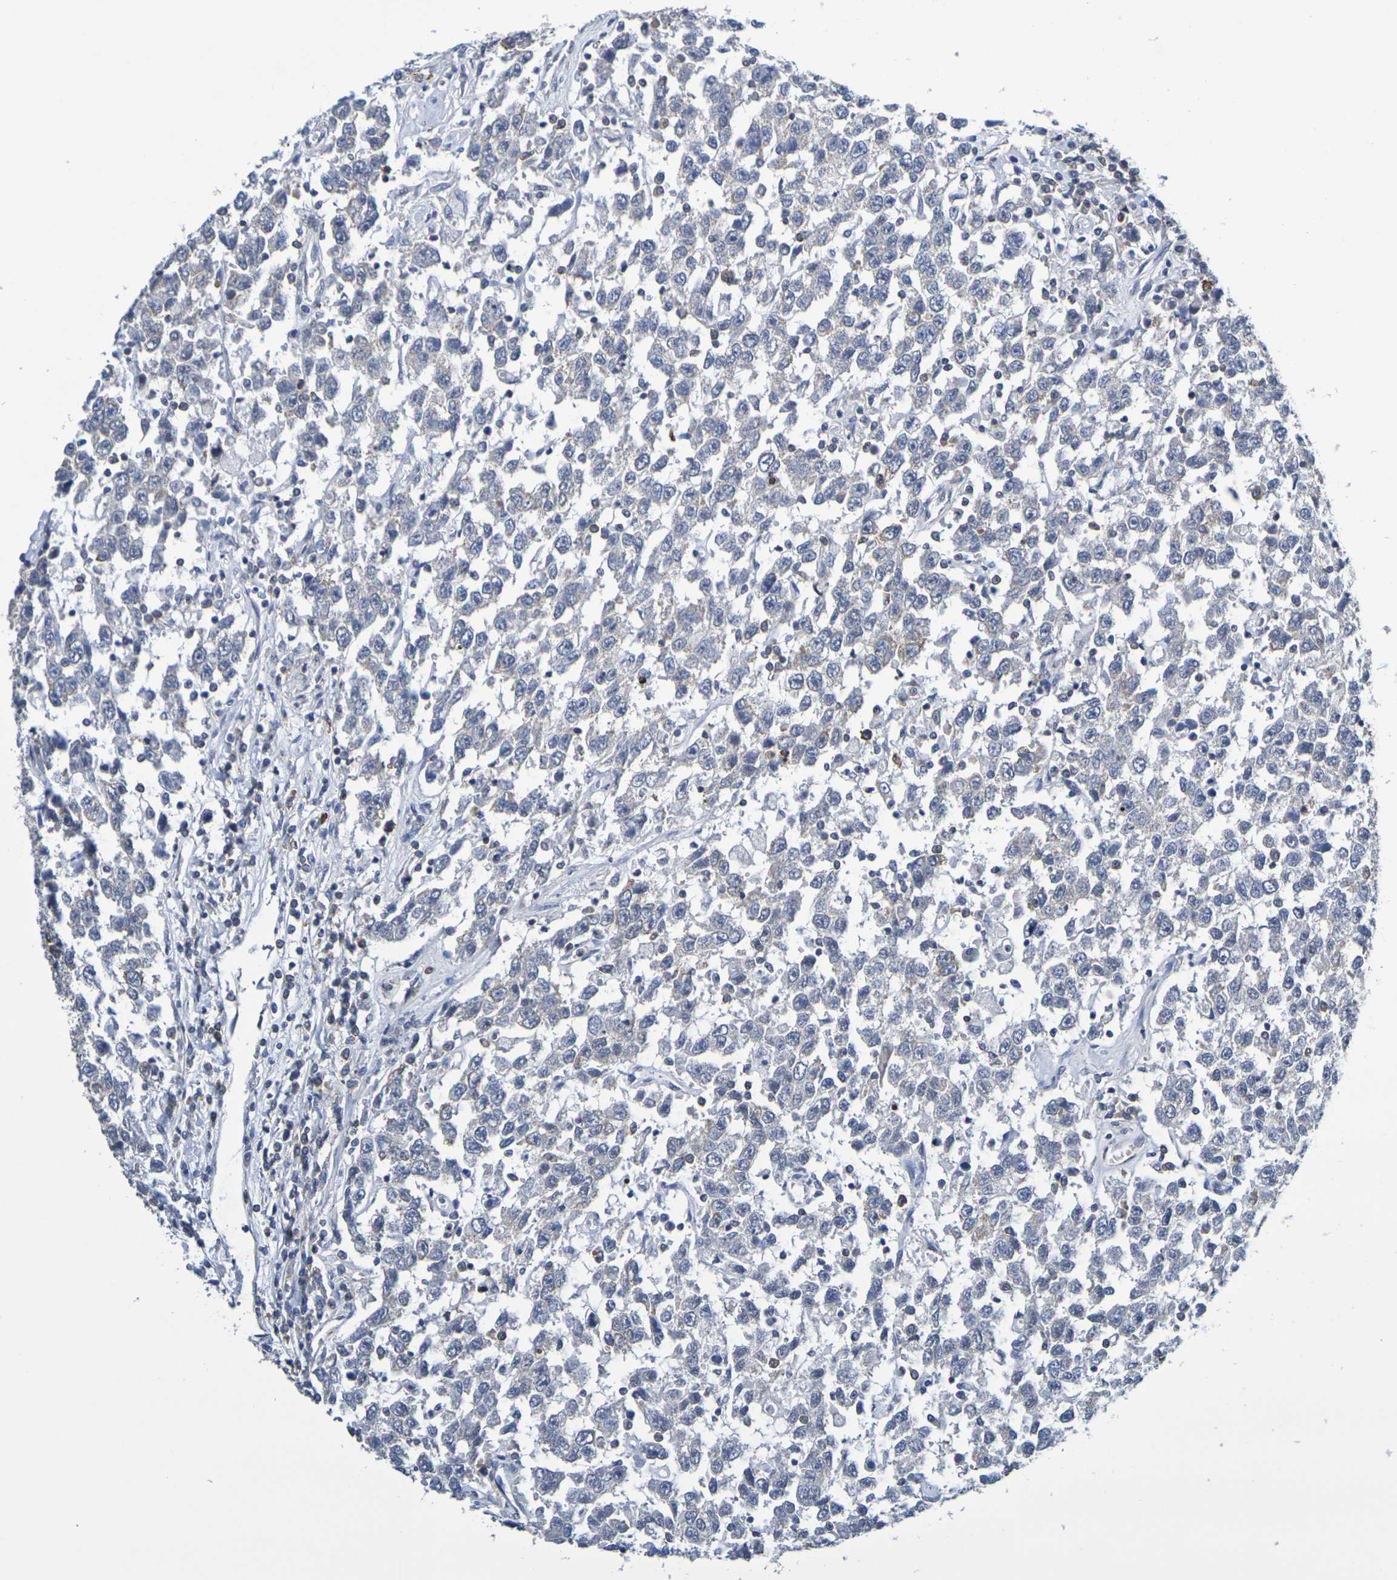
{"staining": {"intensity": "weak", "quantity": "25%-75%", "location": "cytoplasmic/membranous"}, "tissue": "testis cancer", "cell_type": "Tumor cells", "image_type": "cancer", "snomed": [{"axis": "morphology", "description": "Seminoma, NOS"}, {"axis": "topography", "description": "Testis"}], "caption": "Weak cytoplasmic/membranous expression for a protein is seen in about 25%-75% of tumor cells of seminoma (testis) using immunohistochemistry.", "gene": "CHRNB1", "patient": {"sex": "male", "age": 41}}